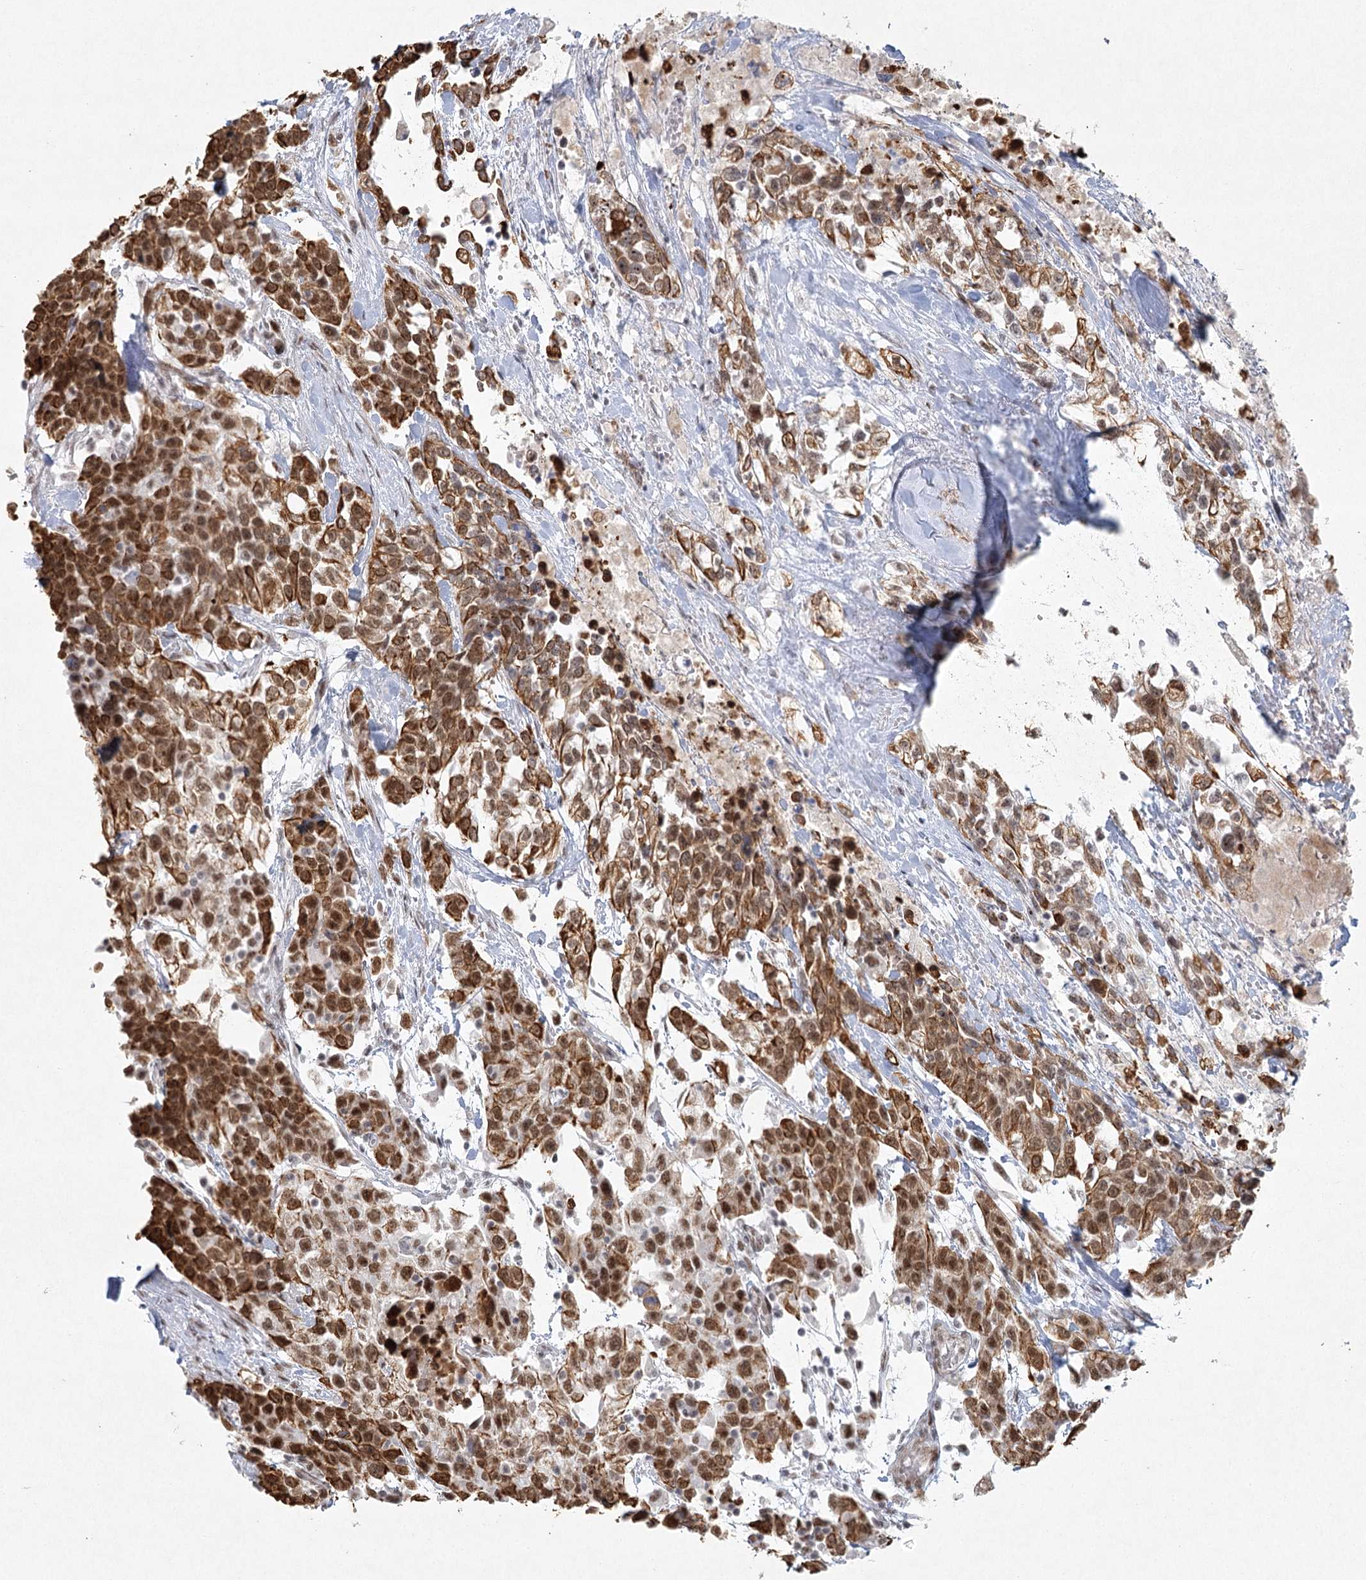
{"staining": {"intensity": "strong", "quantity": ">75%", "location": "cytoplasmic/membranous,nuclear"}, "tissue": "urothelial cancer", "cell_type": "Tumor cells", "image_type": "cancer", "snomed": [{"axis": "morphology", "description": "Urothelial carcinoma, High grade"}, {"axis": "topography", "description": "Urinary bladder"}], "caption": "Urothelial cancer stained for a protein shows strong cytoplasmic/membranous and nuclear positivity in tumor cells. The protein is stained brown, and the nuclei are stained in blue (DAB IHC with brightfield microscopy, high magnification).", "gene": "U2SURP", "patient": {"sex": "female", "age": 80}}